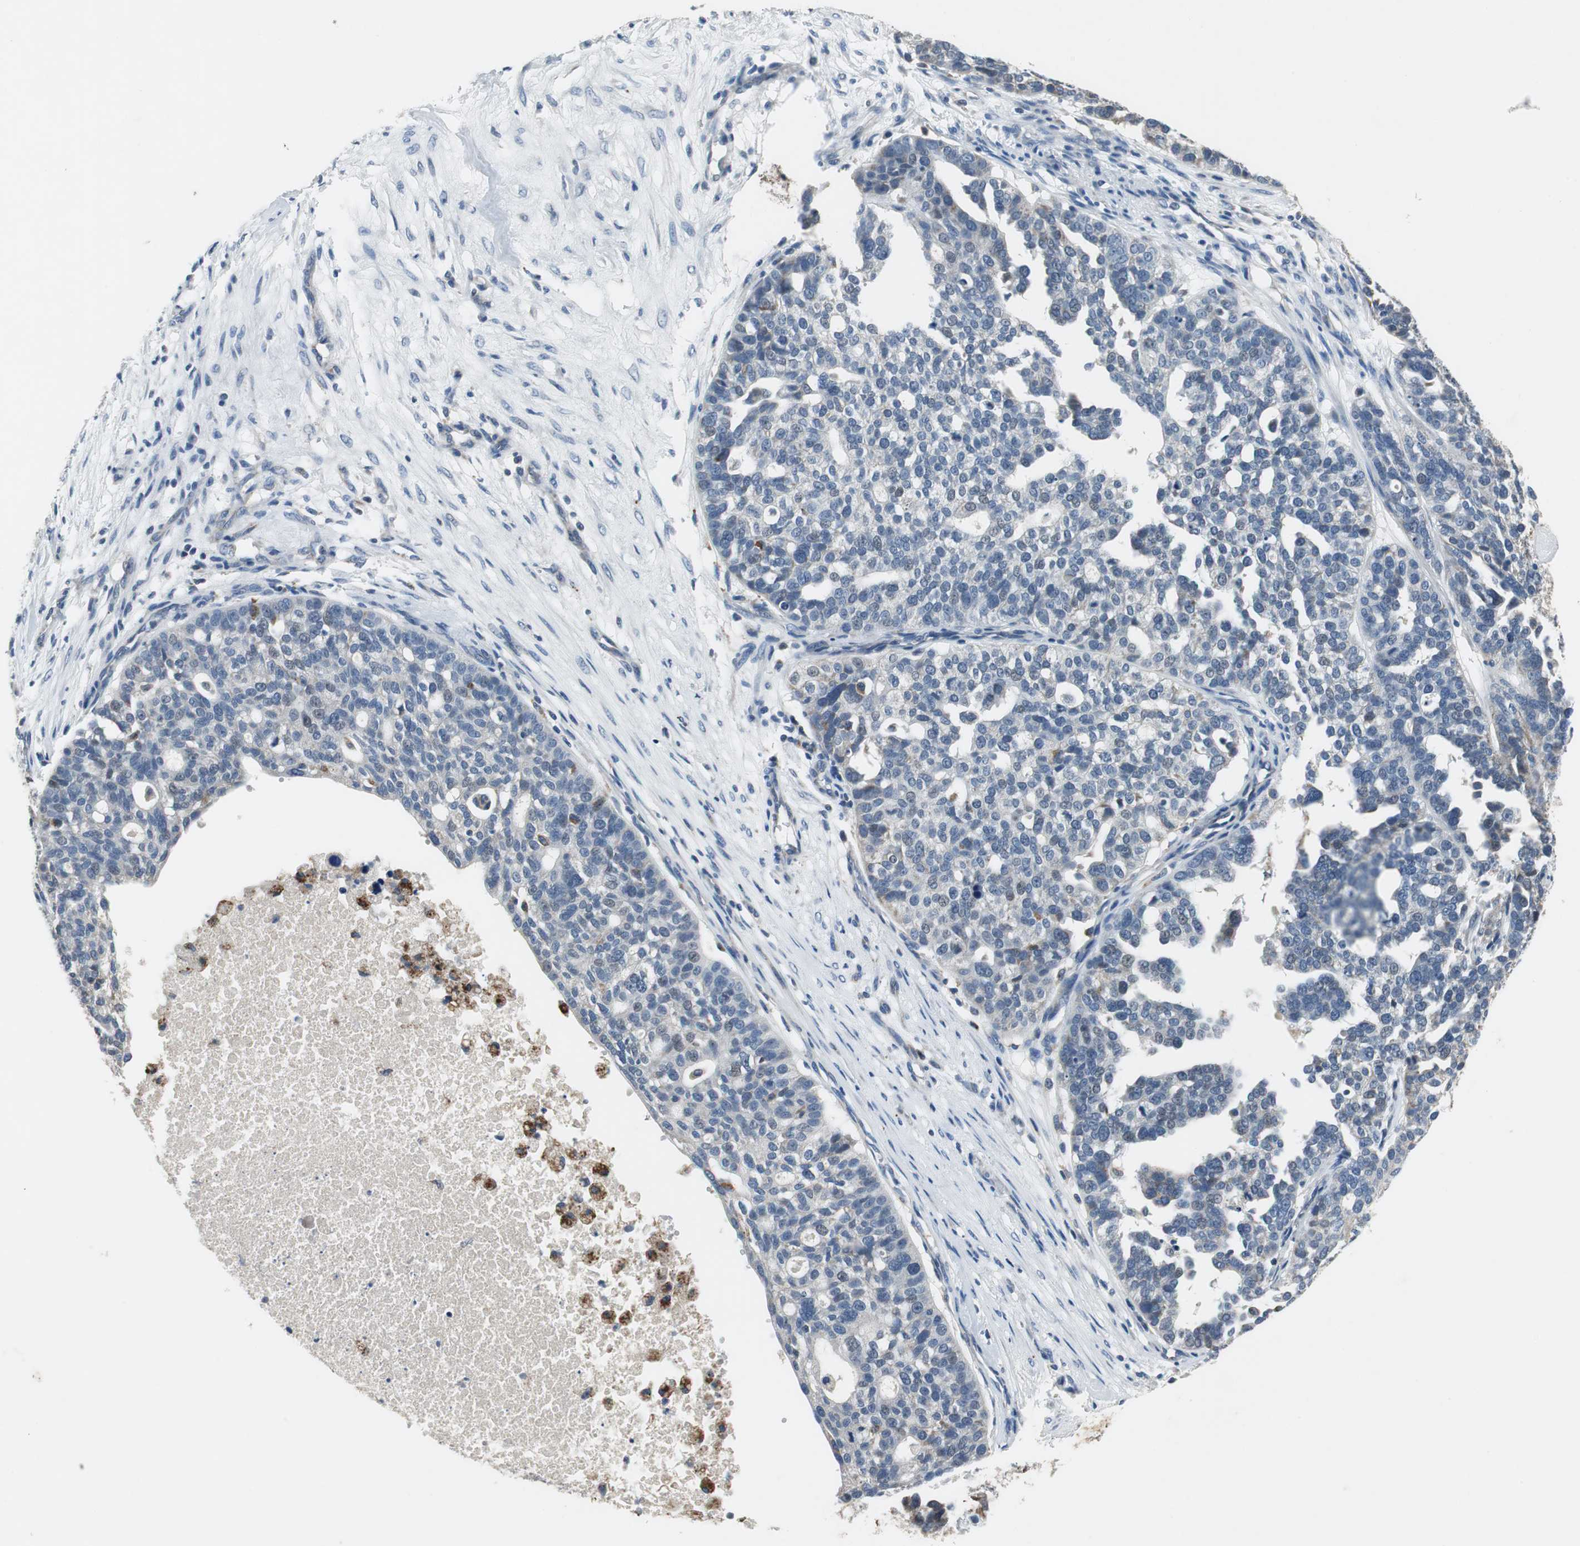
{"staining": {"intensity": "weak", "quantity": "<25%", "location": "cytoplasmic/membranous"}, "tissue": "ovarian cancer", "cell_type": "Tumor cells", "image_type": "cancer", "snomed": [{"axis": "morphology", "description": "Cystadenocarcinoma, serous, NOS"}, {"axis": "topography", "description": "Ovary"}], "caption": "Ovarian cancer (serous cystadenocarcinoma) stained for a protein using IHC reveals no expression tumor cells.", "gene": "NLGN1", "patient": {"sex": "female", "age": 59}}